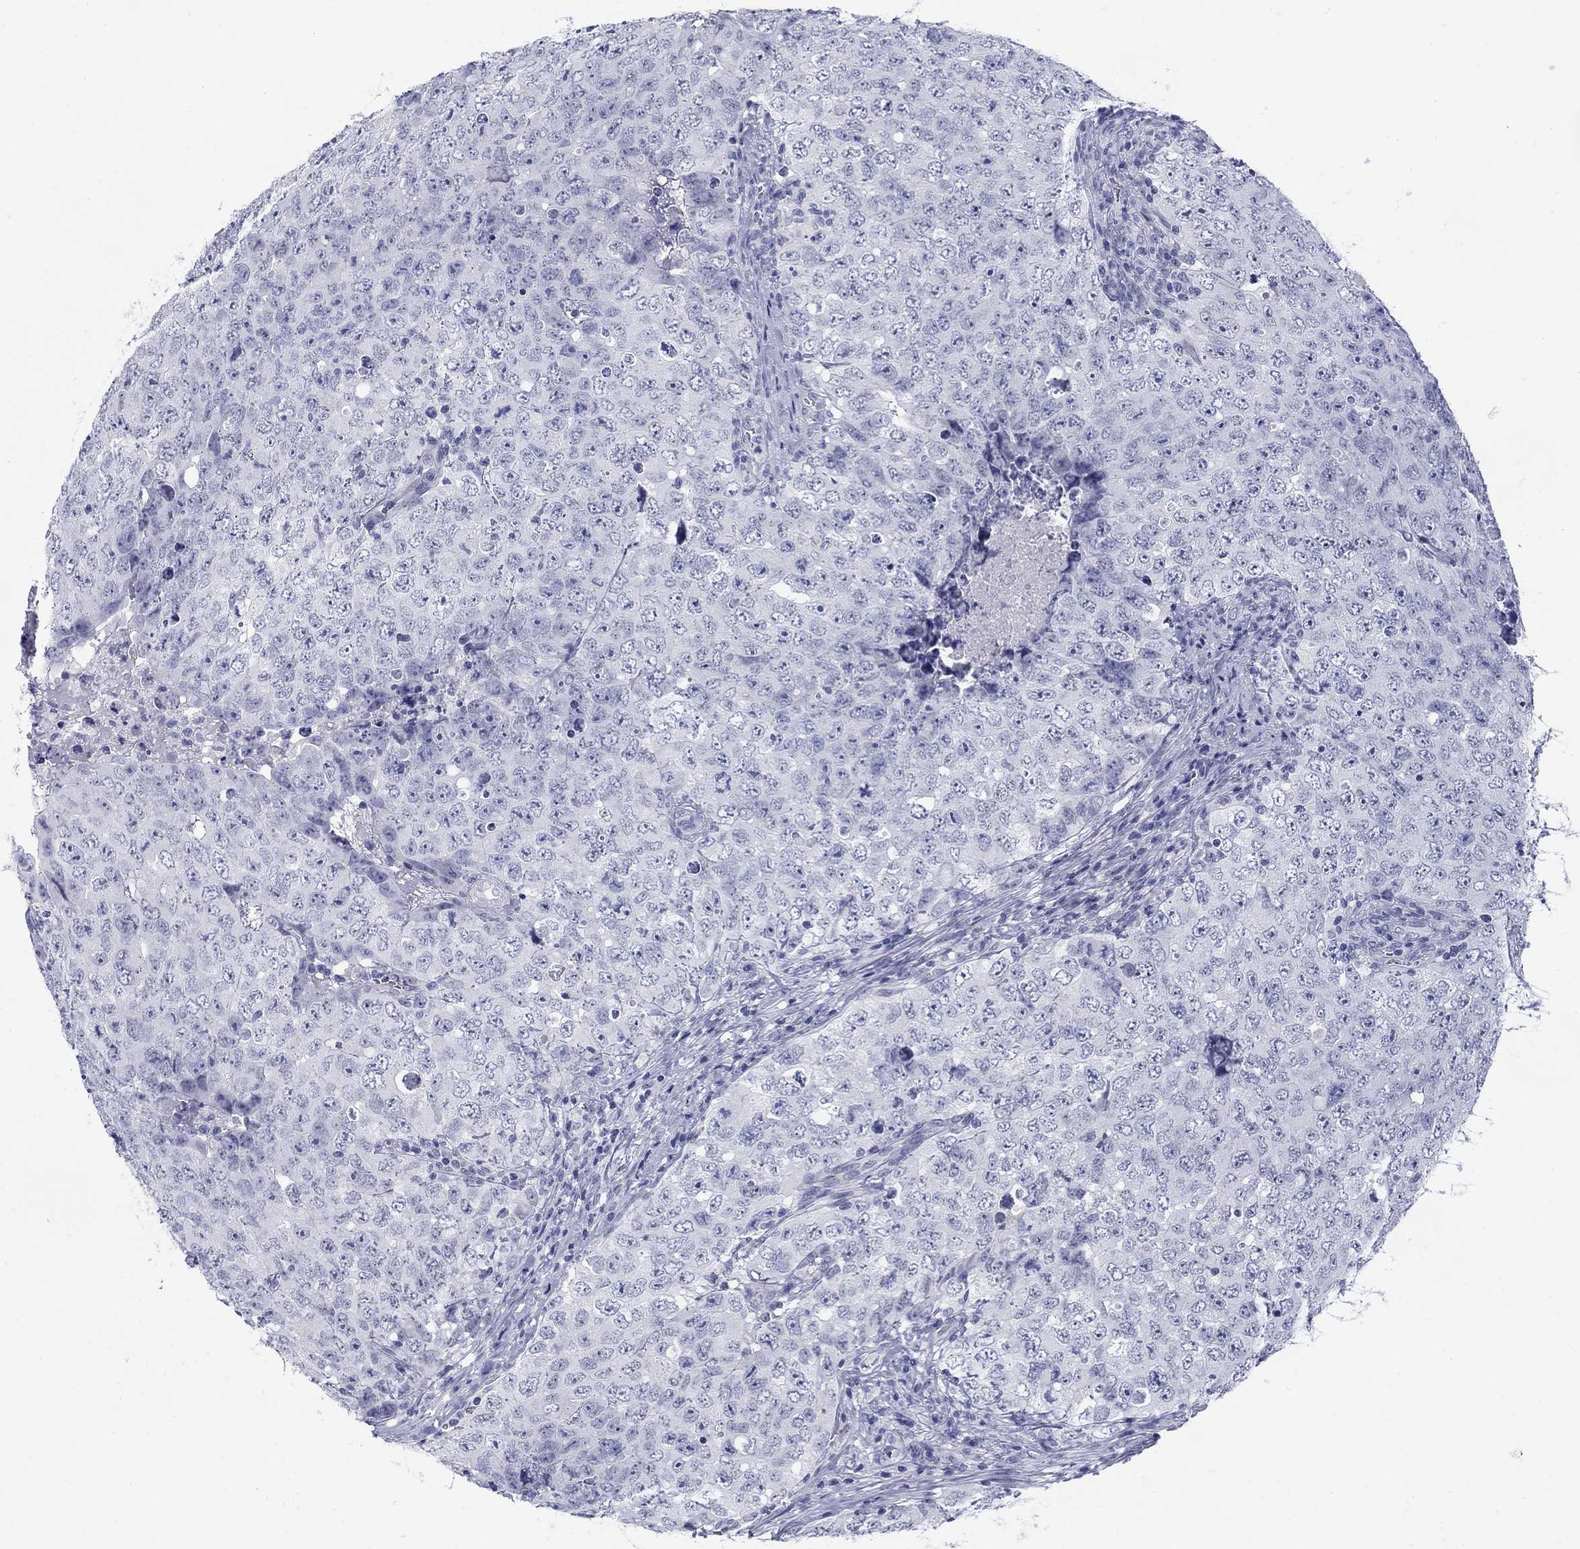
{"staining": {"intensity": "negative", "quantity": "none", "location": "none"}, "tissue": "testis cancer", "cell_type": "Tumor cells", "image_type": "cancer", "snomed": [{"axis": "morphology", "description": "Seminoma, NOS"}, {"axis": "topography", "description": "Testis"}], "caption": "Testis cancer (seminoma) was stained to show a protein in brown. There is no significant staining in tumor cells. (DAB (3,3'-diaminobenzidine) IHC visualized using brightfield microscopy, high magnification).", "gene": "C4orf19", "patient": {"sex": "male", "age": 34}}